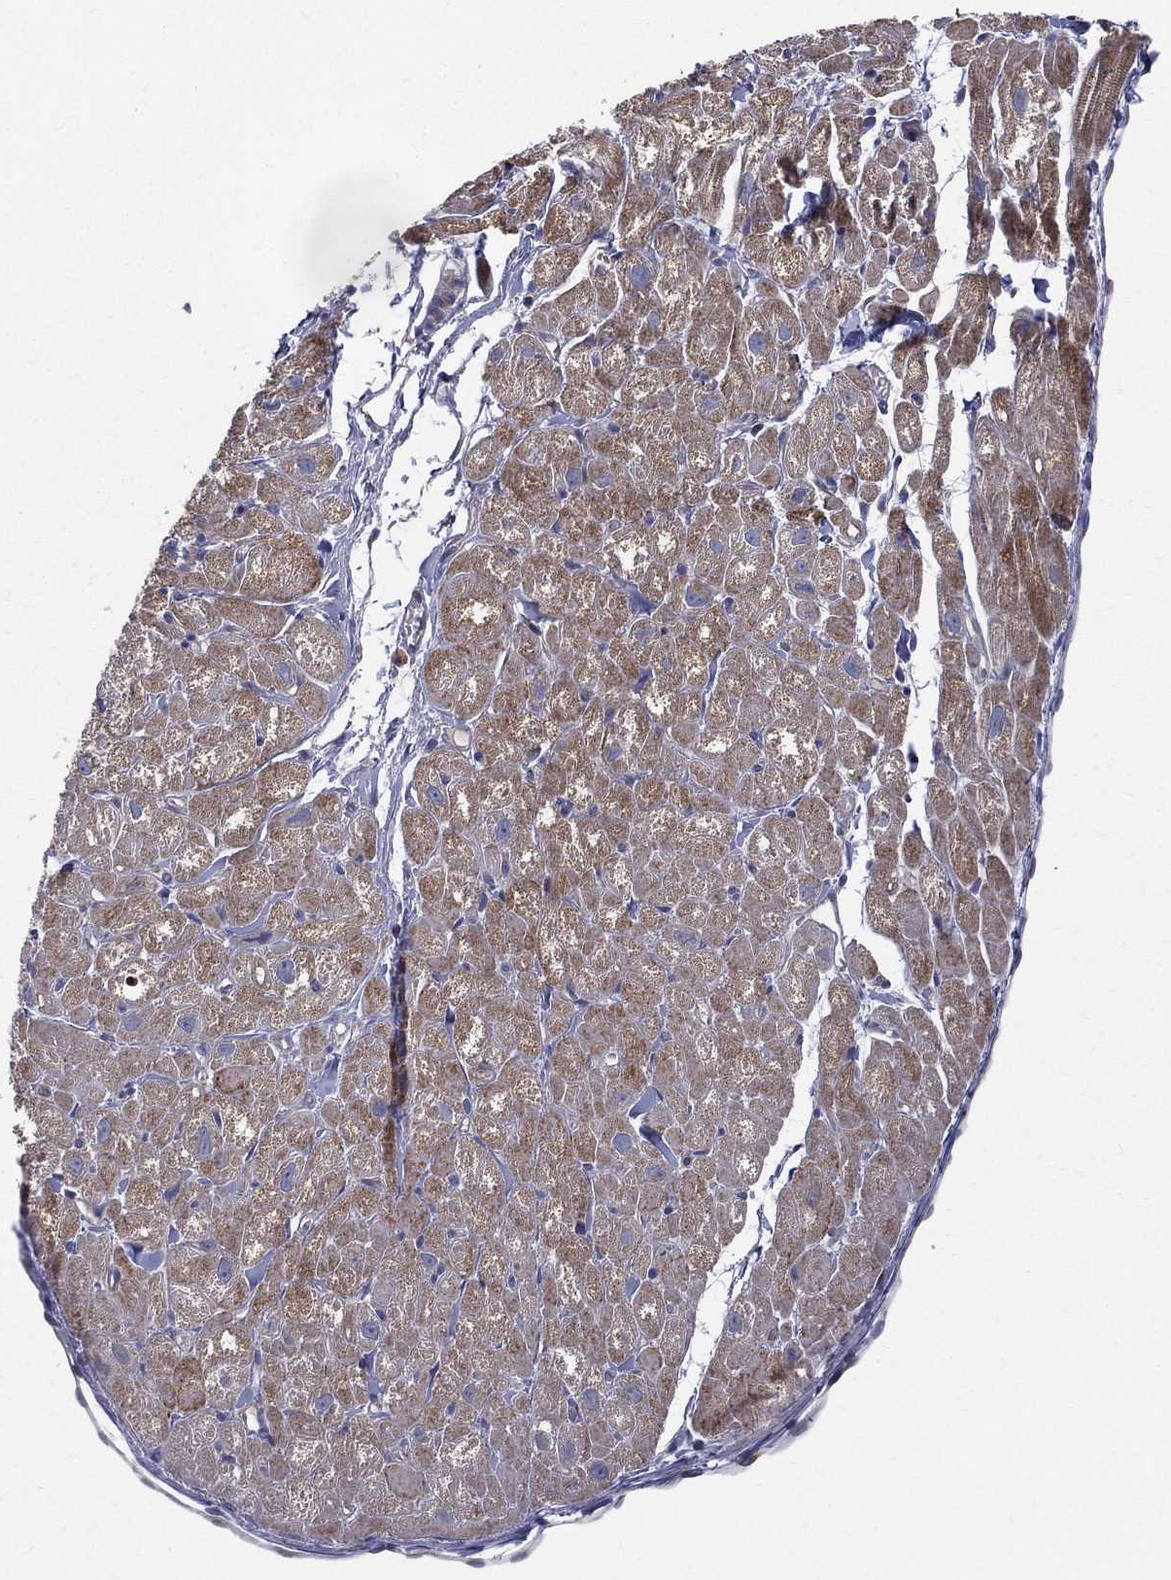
{"staining": {"intensity": "moderate", "quantity": ">75%", "location": "cytoplasmic/membranous"}, "tissue": "heart muscle", "cell_type": "Cardiomyocytes", "image_type": "normal", "snomed": [{"axis": "morphology", "description": "Normal tissue, NOS"}, {"axis": "topography", "description": "Heart"}], "caption": "Cardiomyocytes demonstrate moderate cytoplasmic/membranous staining in approximately >75% of cells in unremarkable heart muscle. (Stains: DAB (3,3'-diaminobenzidine) in brown, nuclei in blue, Microscopy: brightfield microscopy at high magnification).", "gene": "MIX23", "patient": {"sex": "male", "age": 58}}